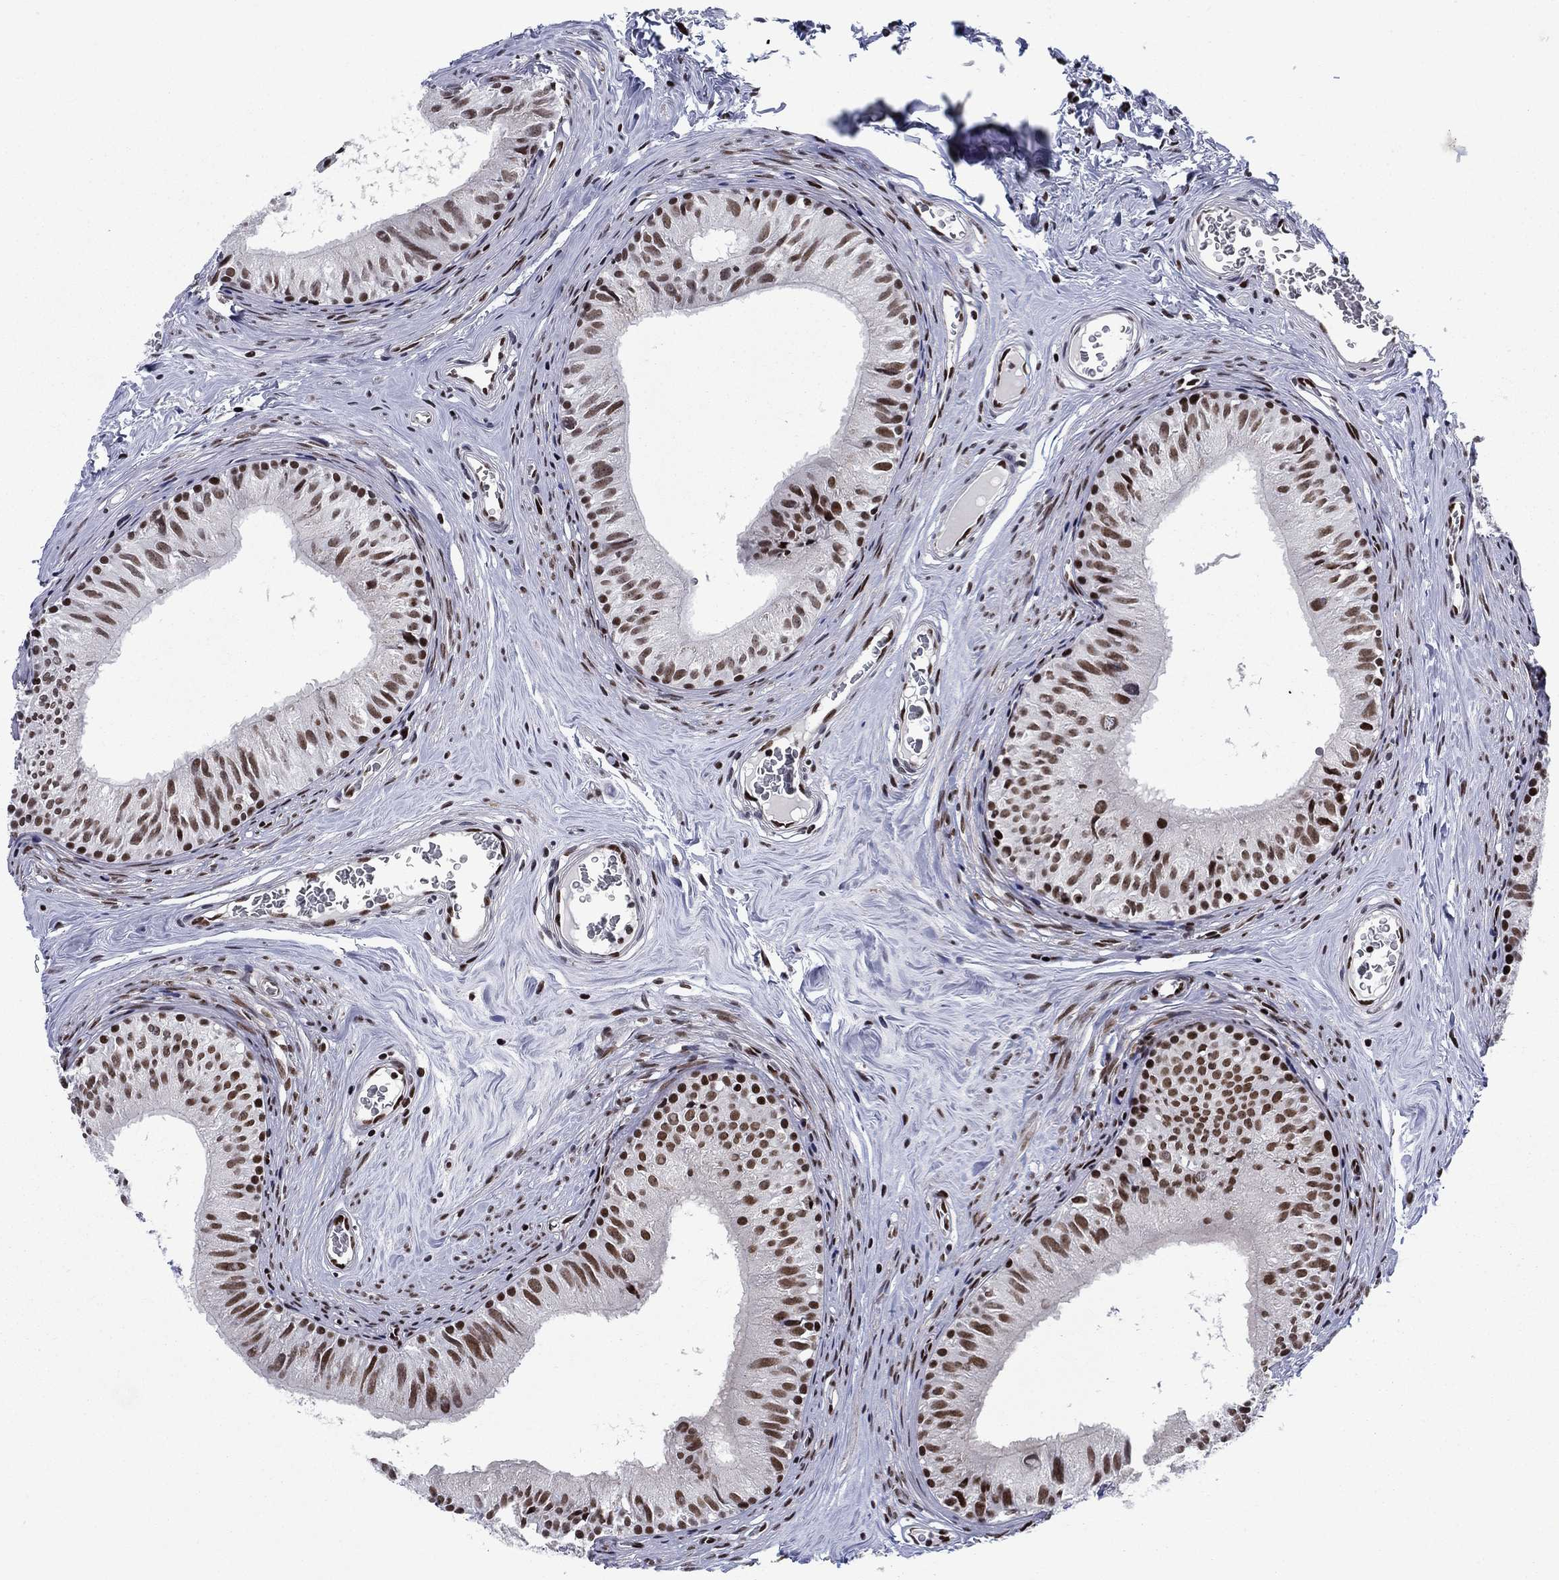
{"staining": {"intensity": "strong", "quantity": ">75%", "location": "nuclear"}, "tissue": "epididymis", "cell_type": "Glandular cells", "image_type": "normal", "snomed": [{"axis": "morphology", "description": "Normal tissue, NOS"}, {"axis": "topography", "description": "Epididymis"}], "caption": "This image shows normal epididymis stained with immunohistochemistry to label a protein in brown. The nuclear of glandular cells show strong positivity for the protein. Nuclei are counter-stained blue.", "gene": "RPRD1B", "patient": {"sex": "male", "age": 52}}